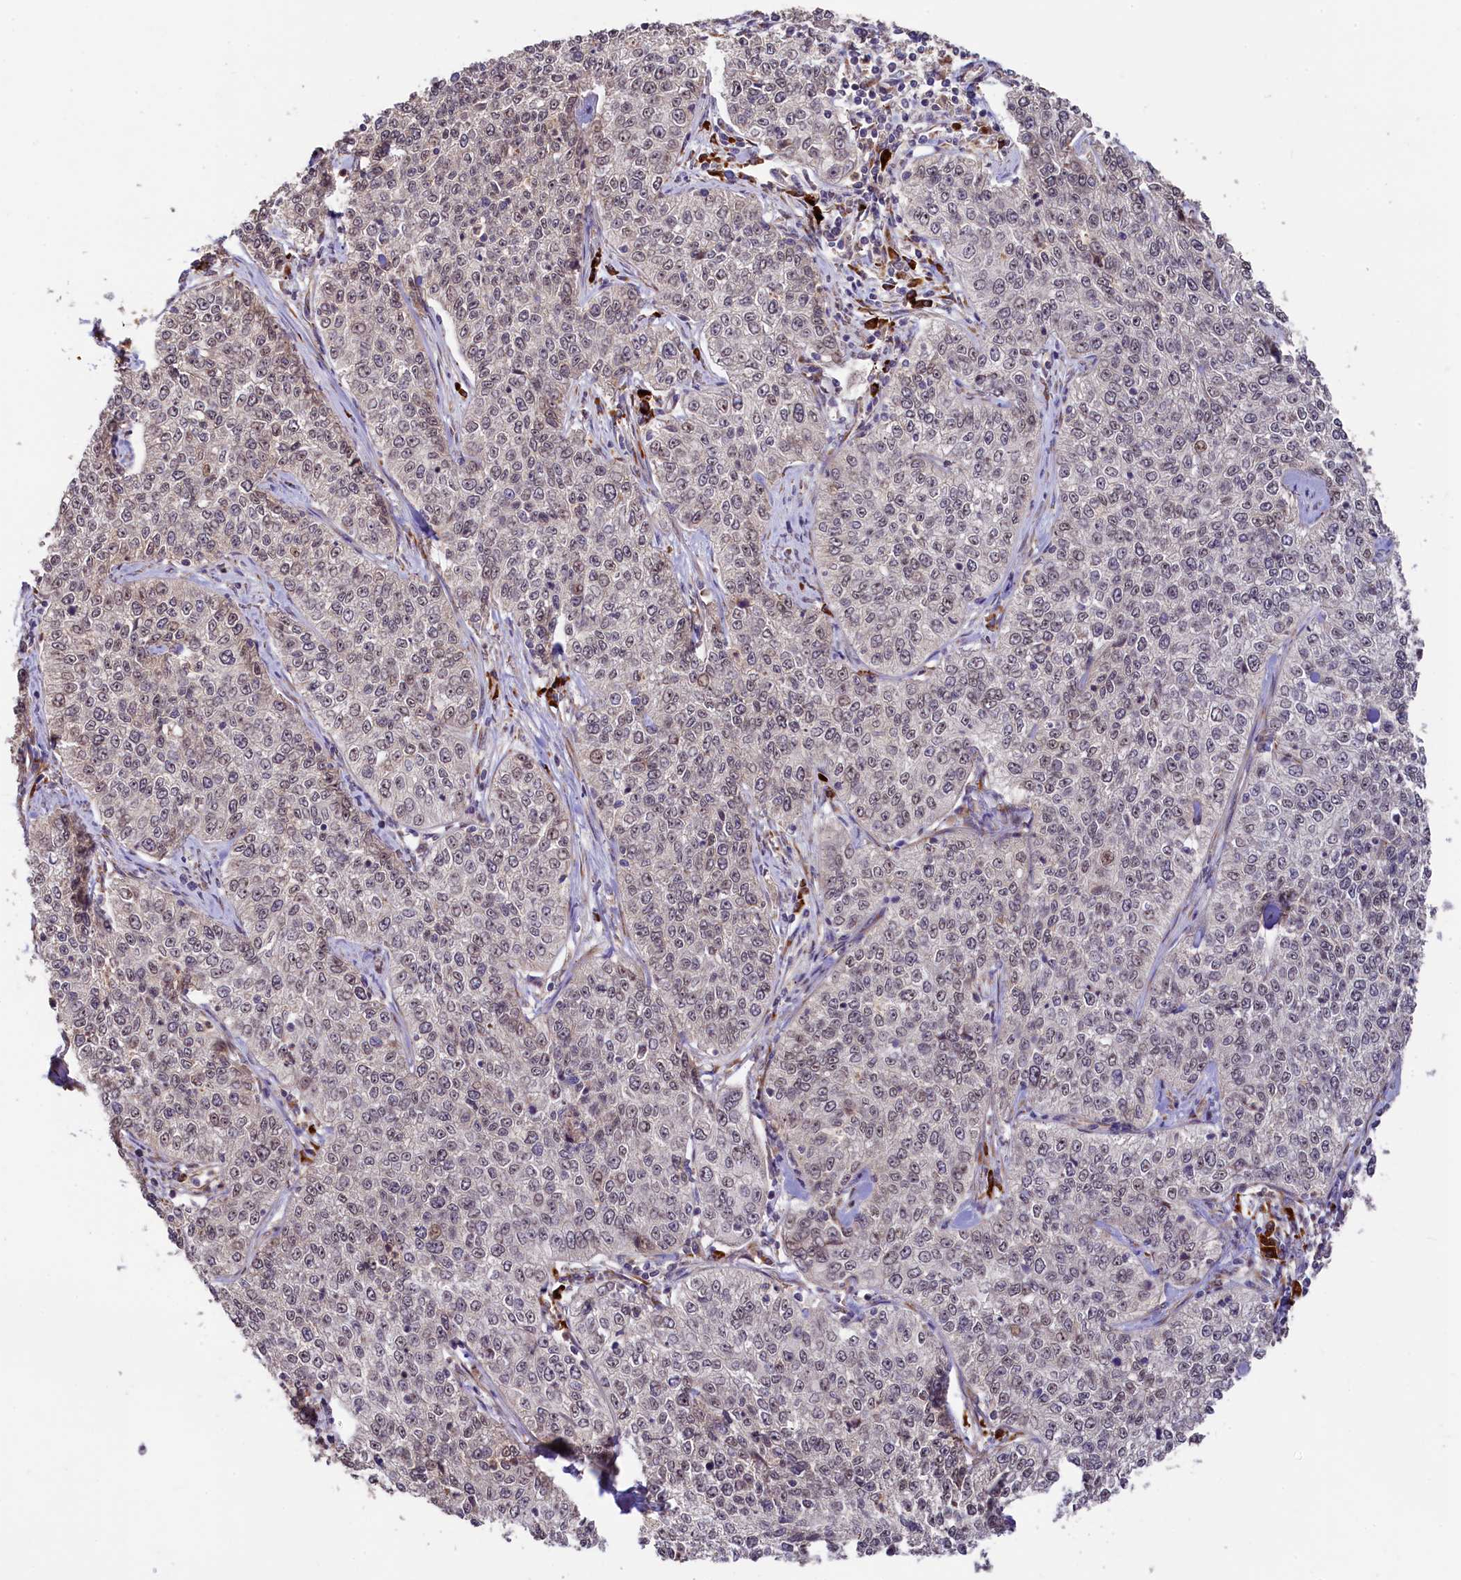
{"staining": {"intensity": "negative", "quantity": "none", "location": "none"}, "tissue": "cervical cancer", "cell_type": "Tumor cells", "image_type": "cancer", "snomed": [{"axis": "morphology", "description": "Squamous cell carcinoma, NOS"}, {"axis": "topography", "description": "Cervix"}], "caption": "This photomicrograph is of squamous cell carcinoma (cervical) stained with IHC to label a protein in brown with the nuclei are counter-stained blue. There is no expression in tumor cells. Nuclei are stained in blue.", "gene": "C5orf15", "patient": {"sex": "female", "age": 35}}